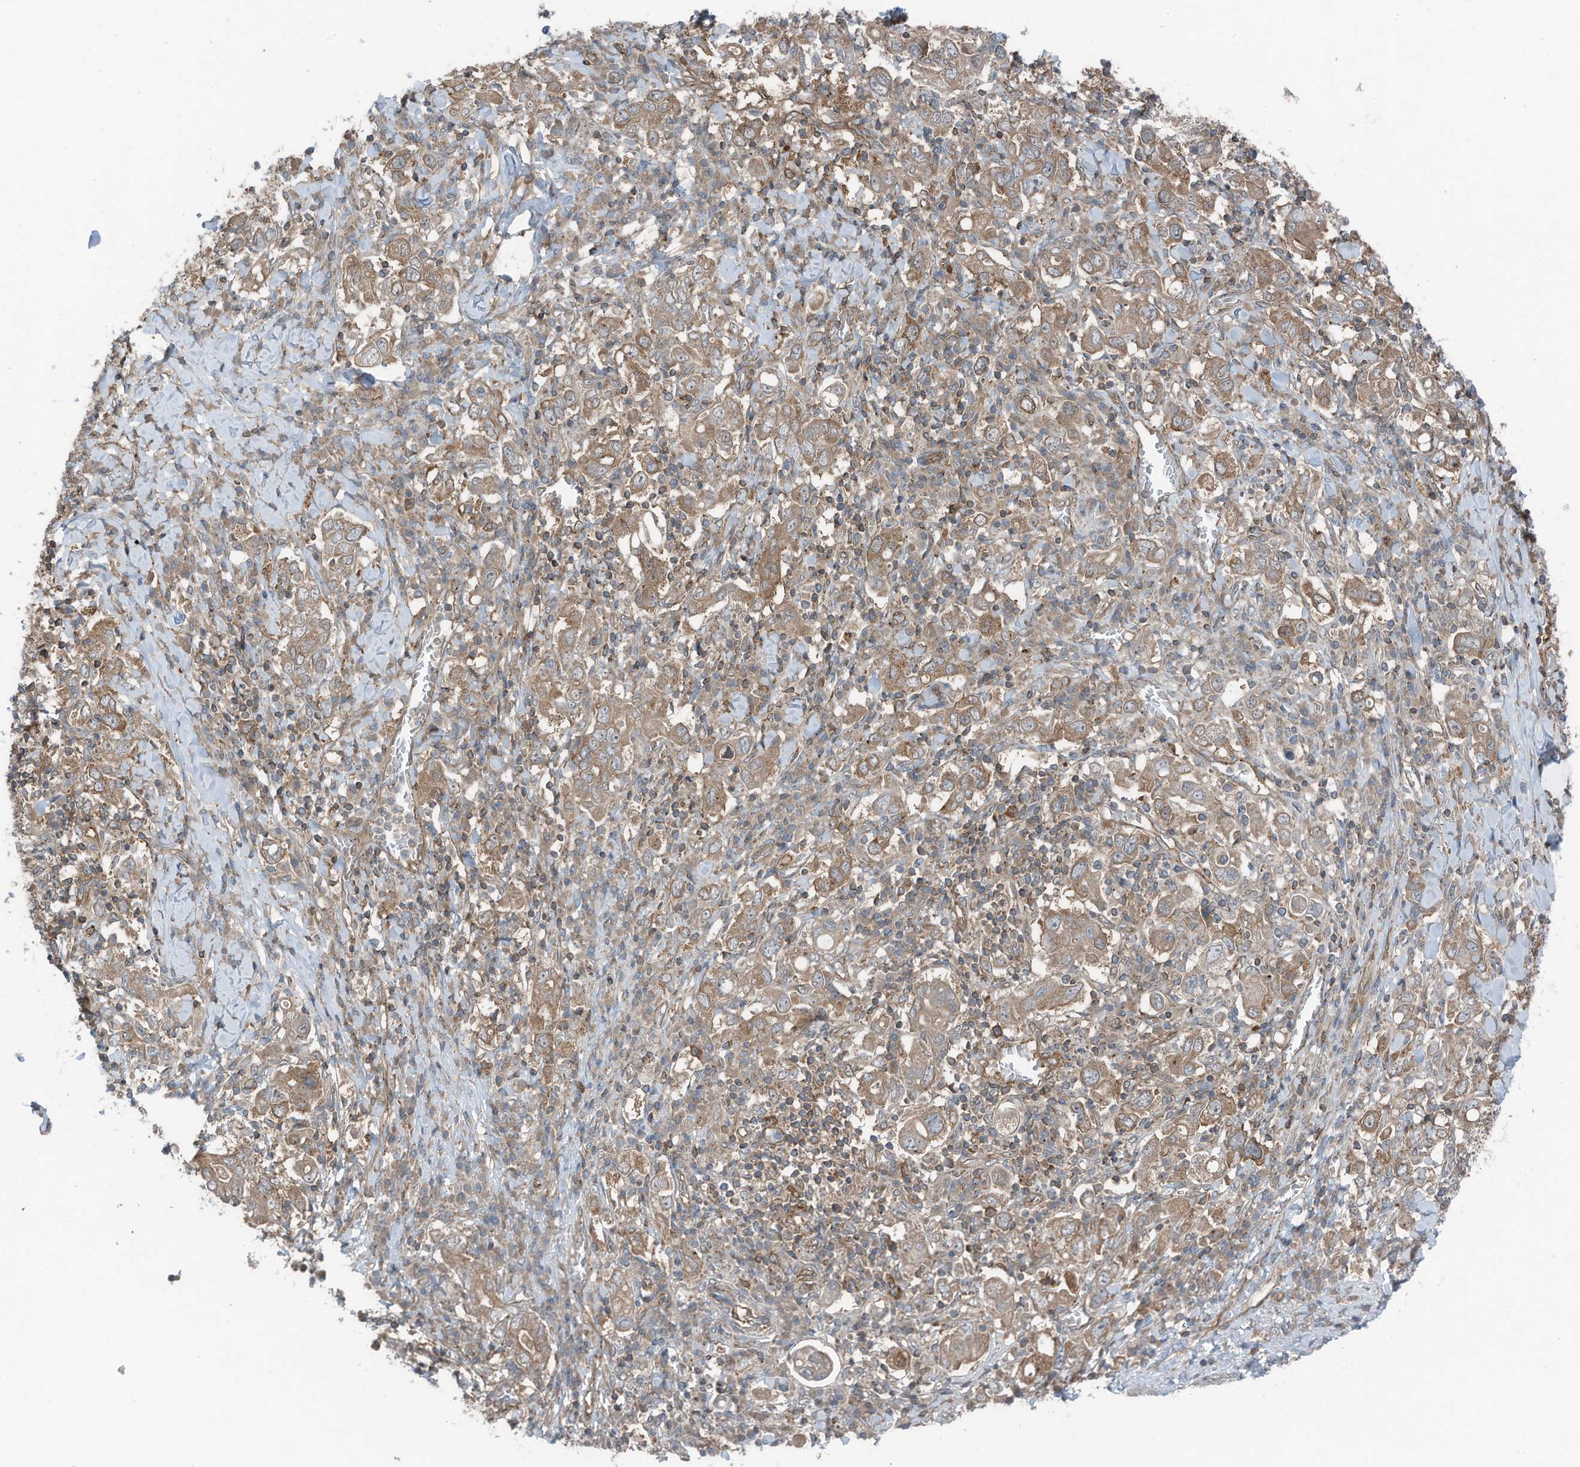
{"staining": {"intensity": "moderate", "quantity": ">75%", "location": "cytoplasmic/membranous"}, "tissue": "stomach cancer", "cell_type": "Tumor cells", "image_type": "cancer", "snomed": [{"axis": "morphology", "description": "Adenocarcinoma, NOS"}, {"axis": "topography", "description": "Stomach, upper"}], "caption": "Stomach cancer (adenocarcinoma) stained for a protein demonstrates moderate cytoplasmic/membranous positivity in tumor cells.", "gene": "TXNDC9", "patient": {"sex": "male", "age": 62}}